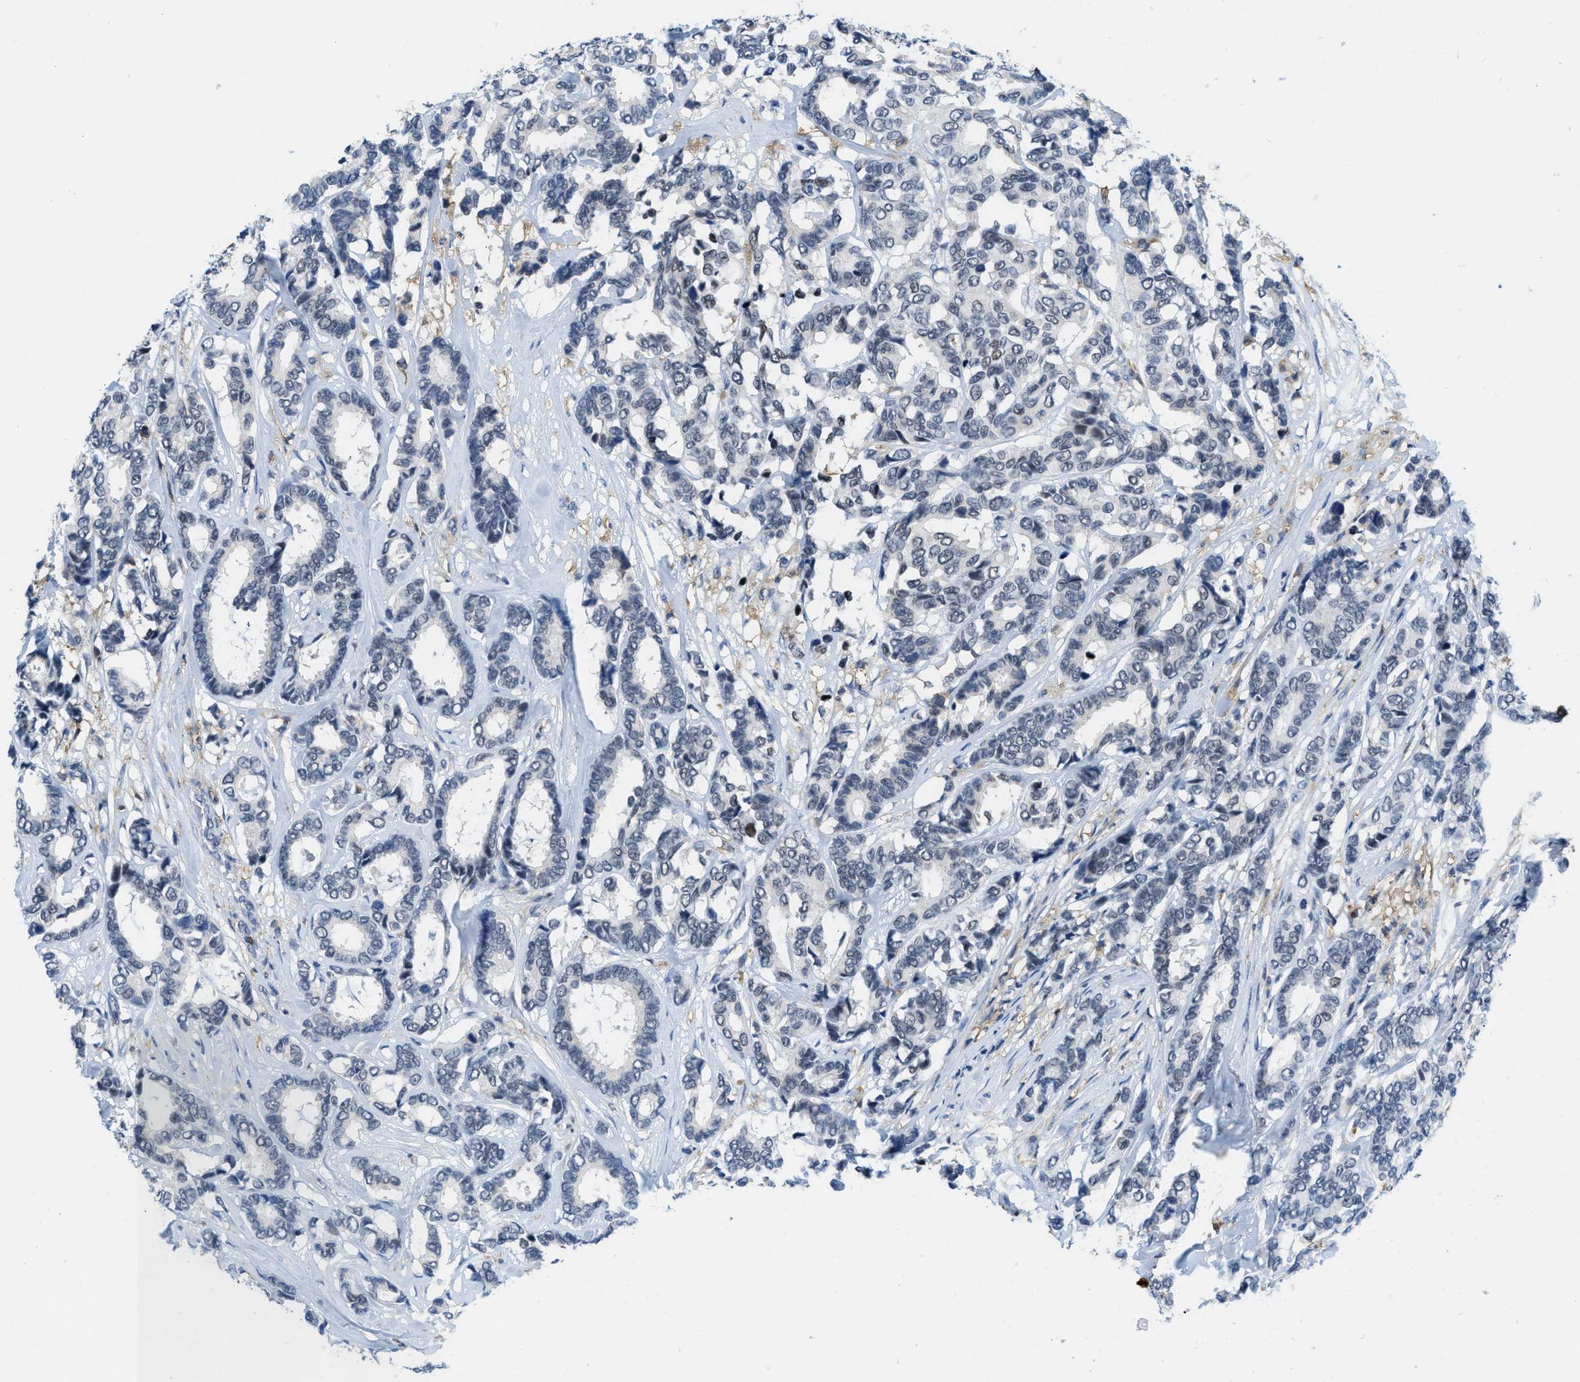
{"staining": {"intensity": "negative", "quantity": "none", "location": "none"}, "tissue": "breast cancer", "cell_type": "Tumor cells", "image_type": "cancer", "snomed": [{"axis": "morphology", "description": "Duct carcinoma"}, {"axis": "topography", "description": "Breast"}], "caption": "Immunohistochemistry image of invasive ductal carcinoma (breast) stained for a protein (brown), which shows no staining in tumor cells.", "gene": "FAM151A", "patient": {"sex": "female", "age": 87}}